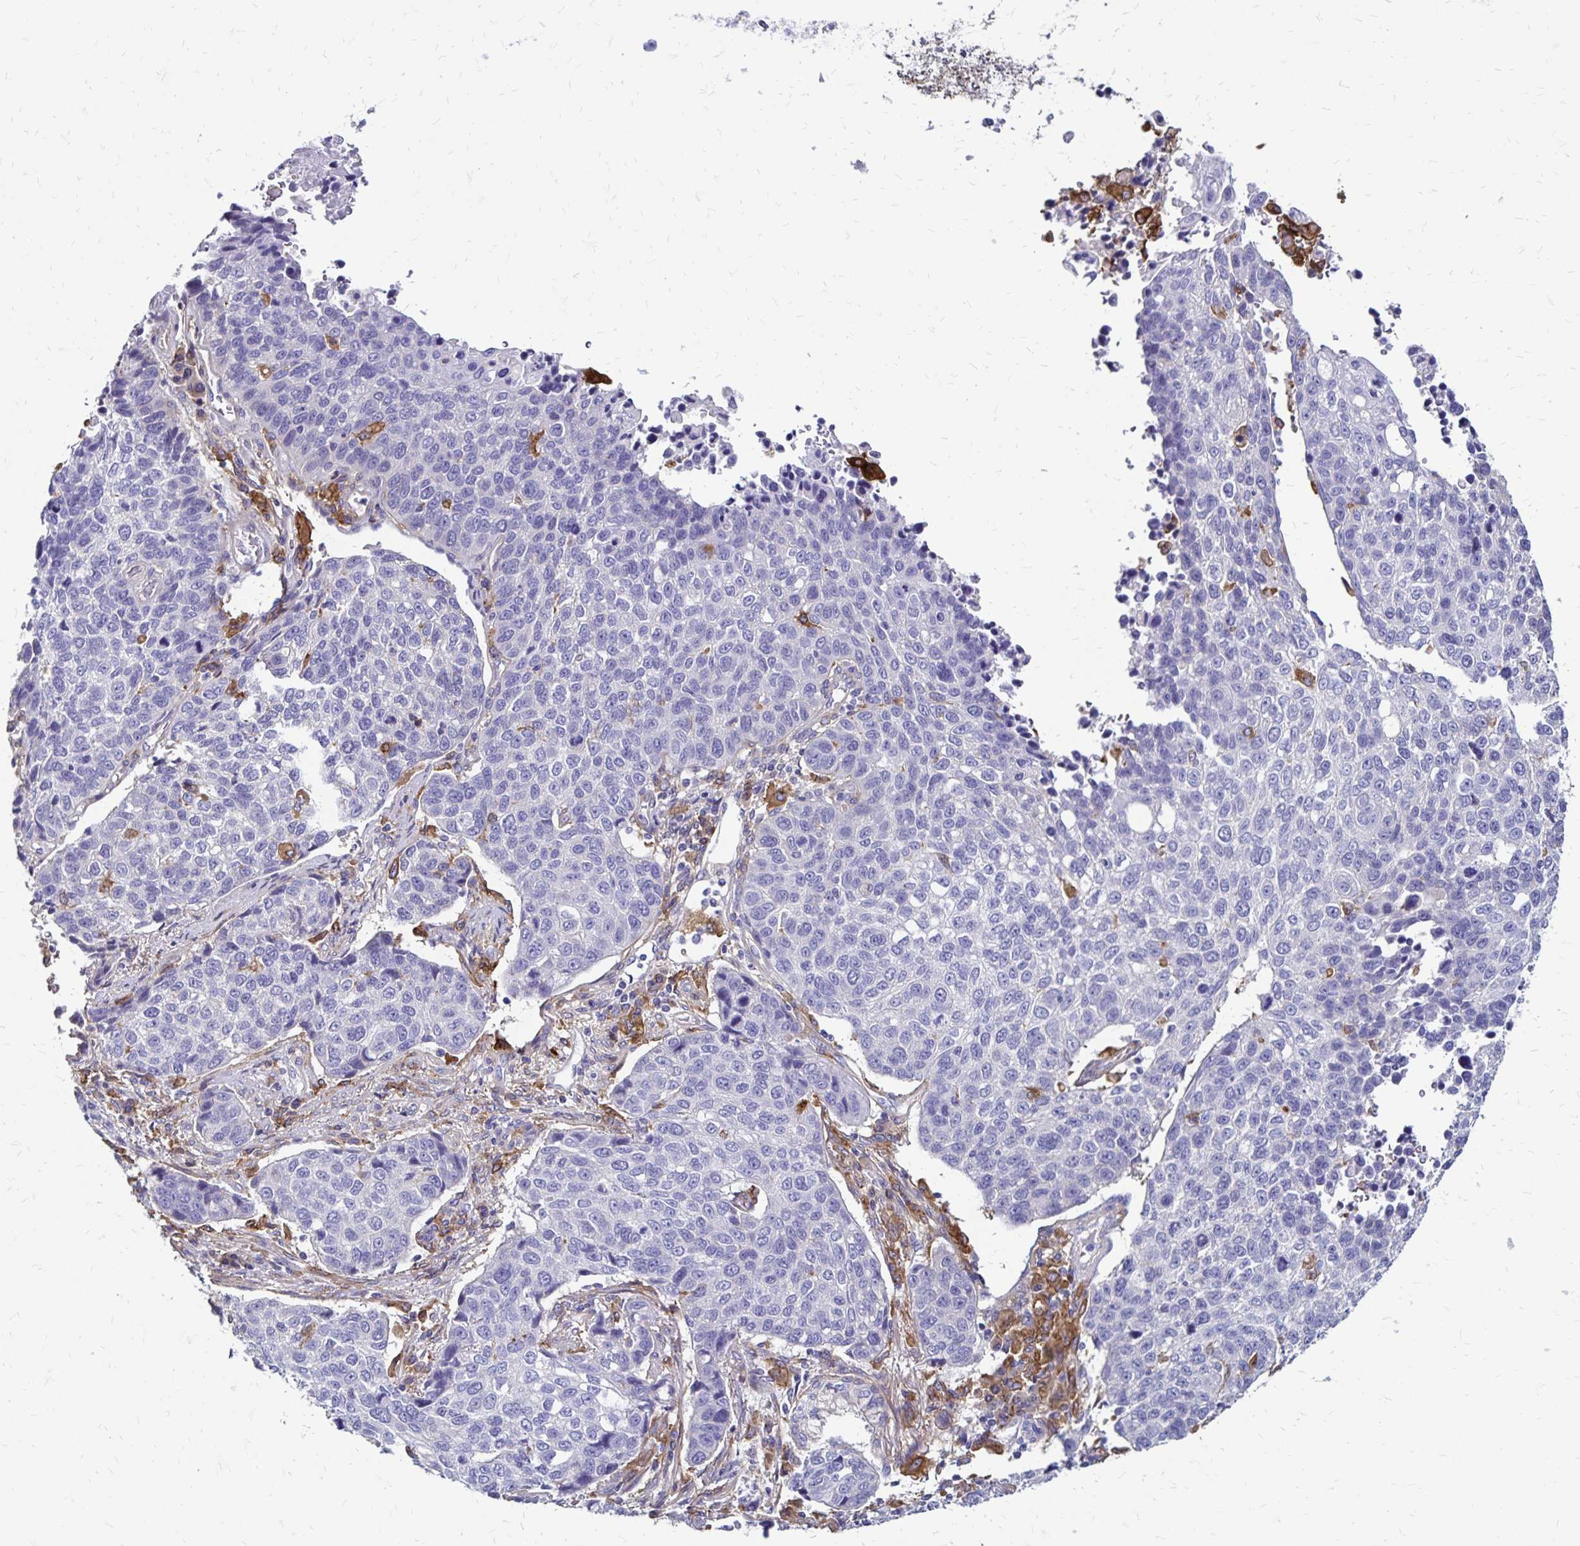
{"staining": {"intensity": "negative", "quantity": "none", "location": "none"}, "tissue": "lung cancer", "cell_type": "Tumor cells", "image_type": "cancer", "snomed": [{"axis": "morphology", "description": "Squamous cell carcinoma, NOS"}, {"axis": "topography", "description": "Lymph node"}, {"axis": "topography", "description": "Lung"}], "caption": "Tumor cells show no significant protein staining in lung cancer. (Brightfield microscopy of DAB (3,3'-diaminobenzidine) IHC at high magnification).", "gene": "TNS3", "patient": {"sex": "male", "age": 61}}